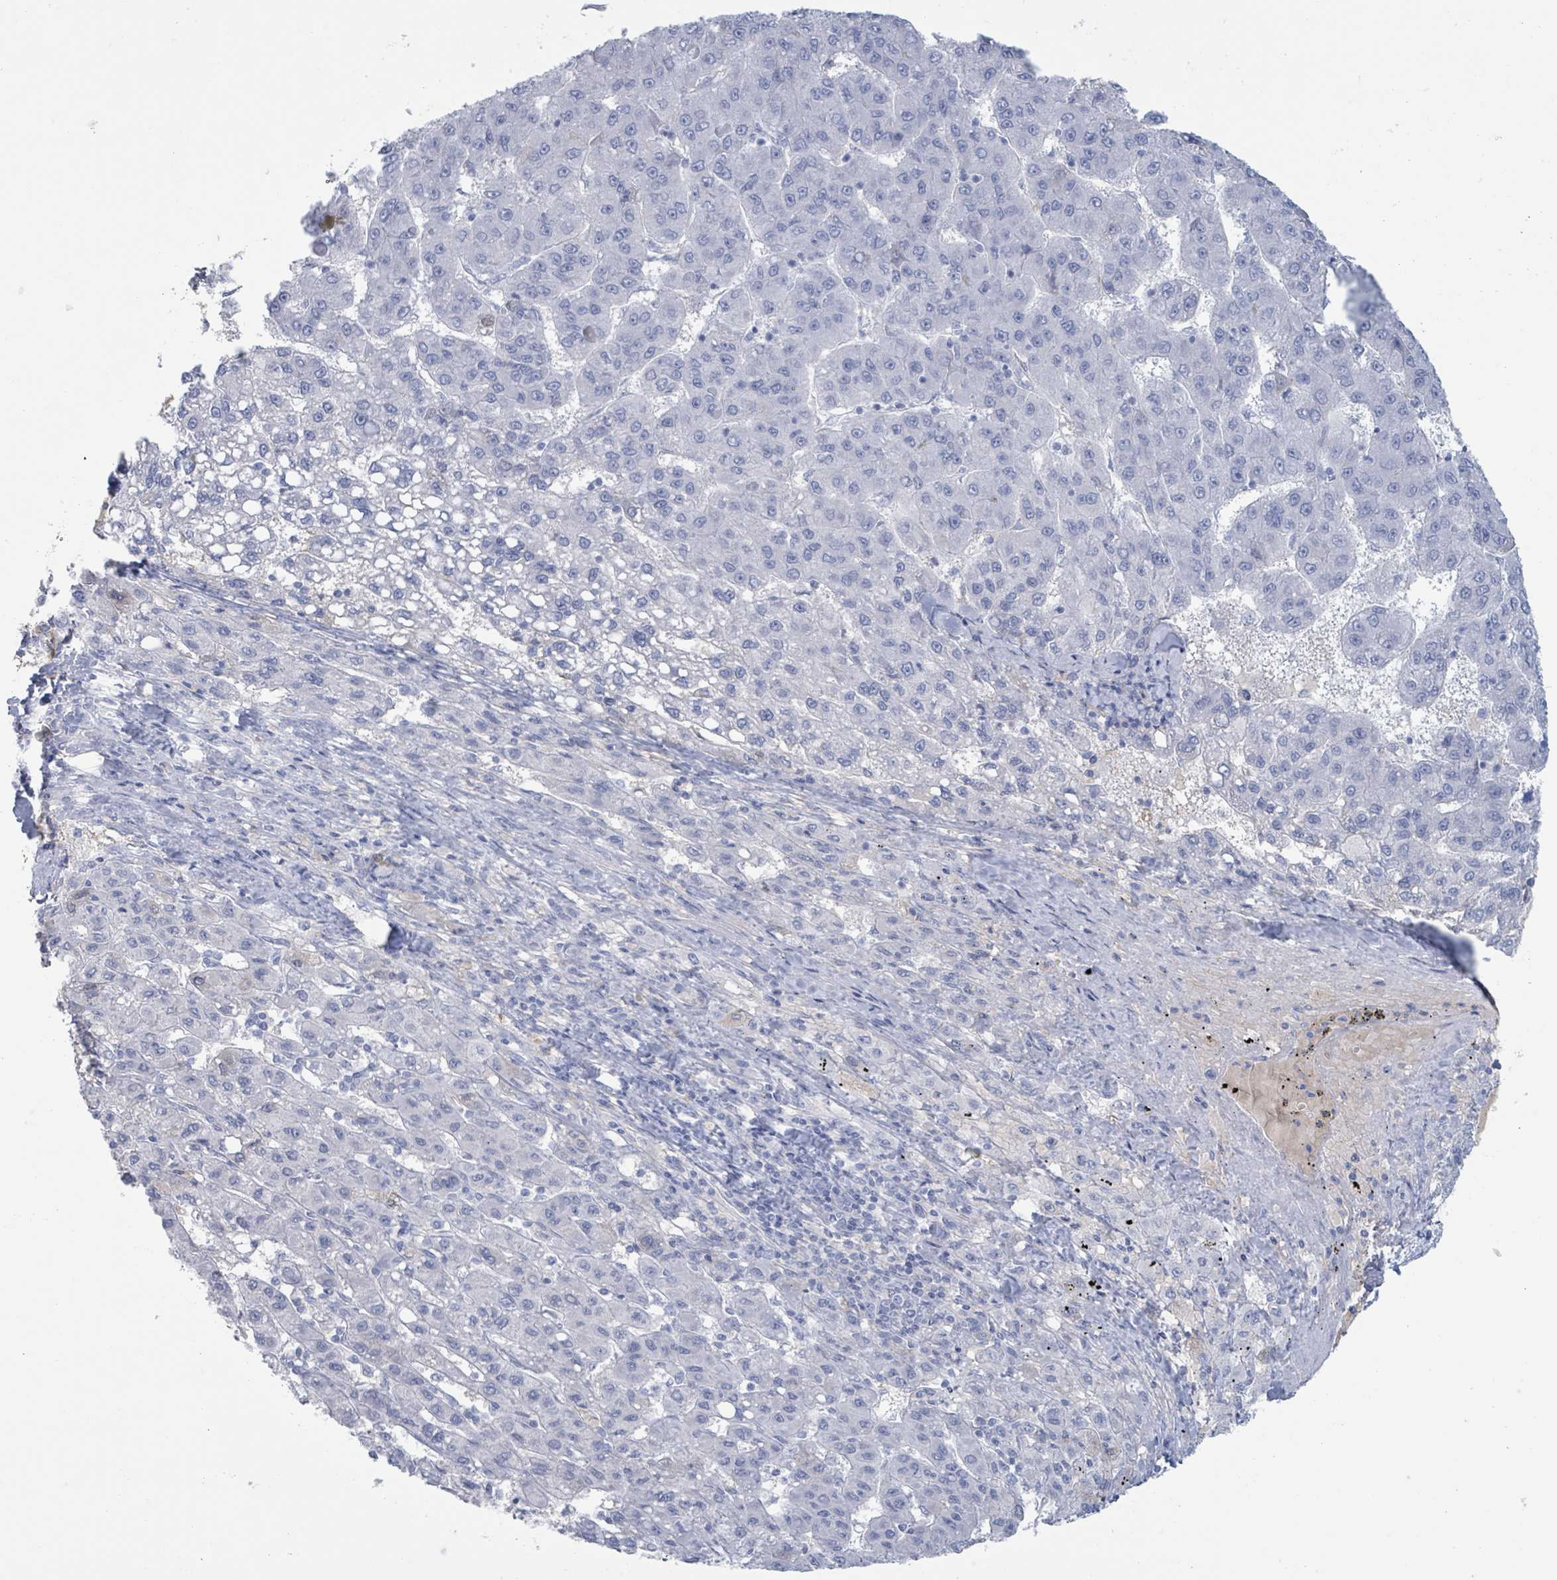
{"staining": {"intensity": "negative", "quantity": "none", "location": "none"}, "tissue": "liver cancer", "cell_type": "Tumor cells", "image_type": "cancer", "snomed": [{"axis": "morphology", "description": "Carcinoma, Hepatocellular, NOS"}, {"axis": "topography", "description": "Liver"}], "caption": "Immunohistochemistry (IHC) histopathology image of hepatocellular carcinoma (liver) stained for a protein (brown), which shows no expression in tumor cells.", "gene": "KLK4", "patient": {"sex": "female", "age": 82}}